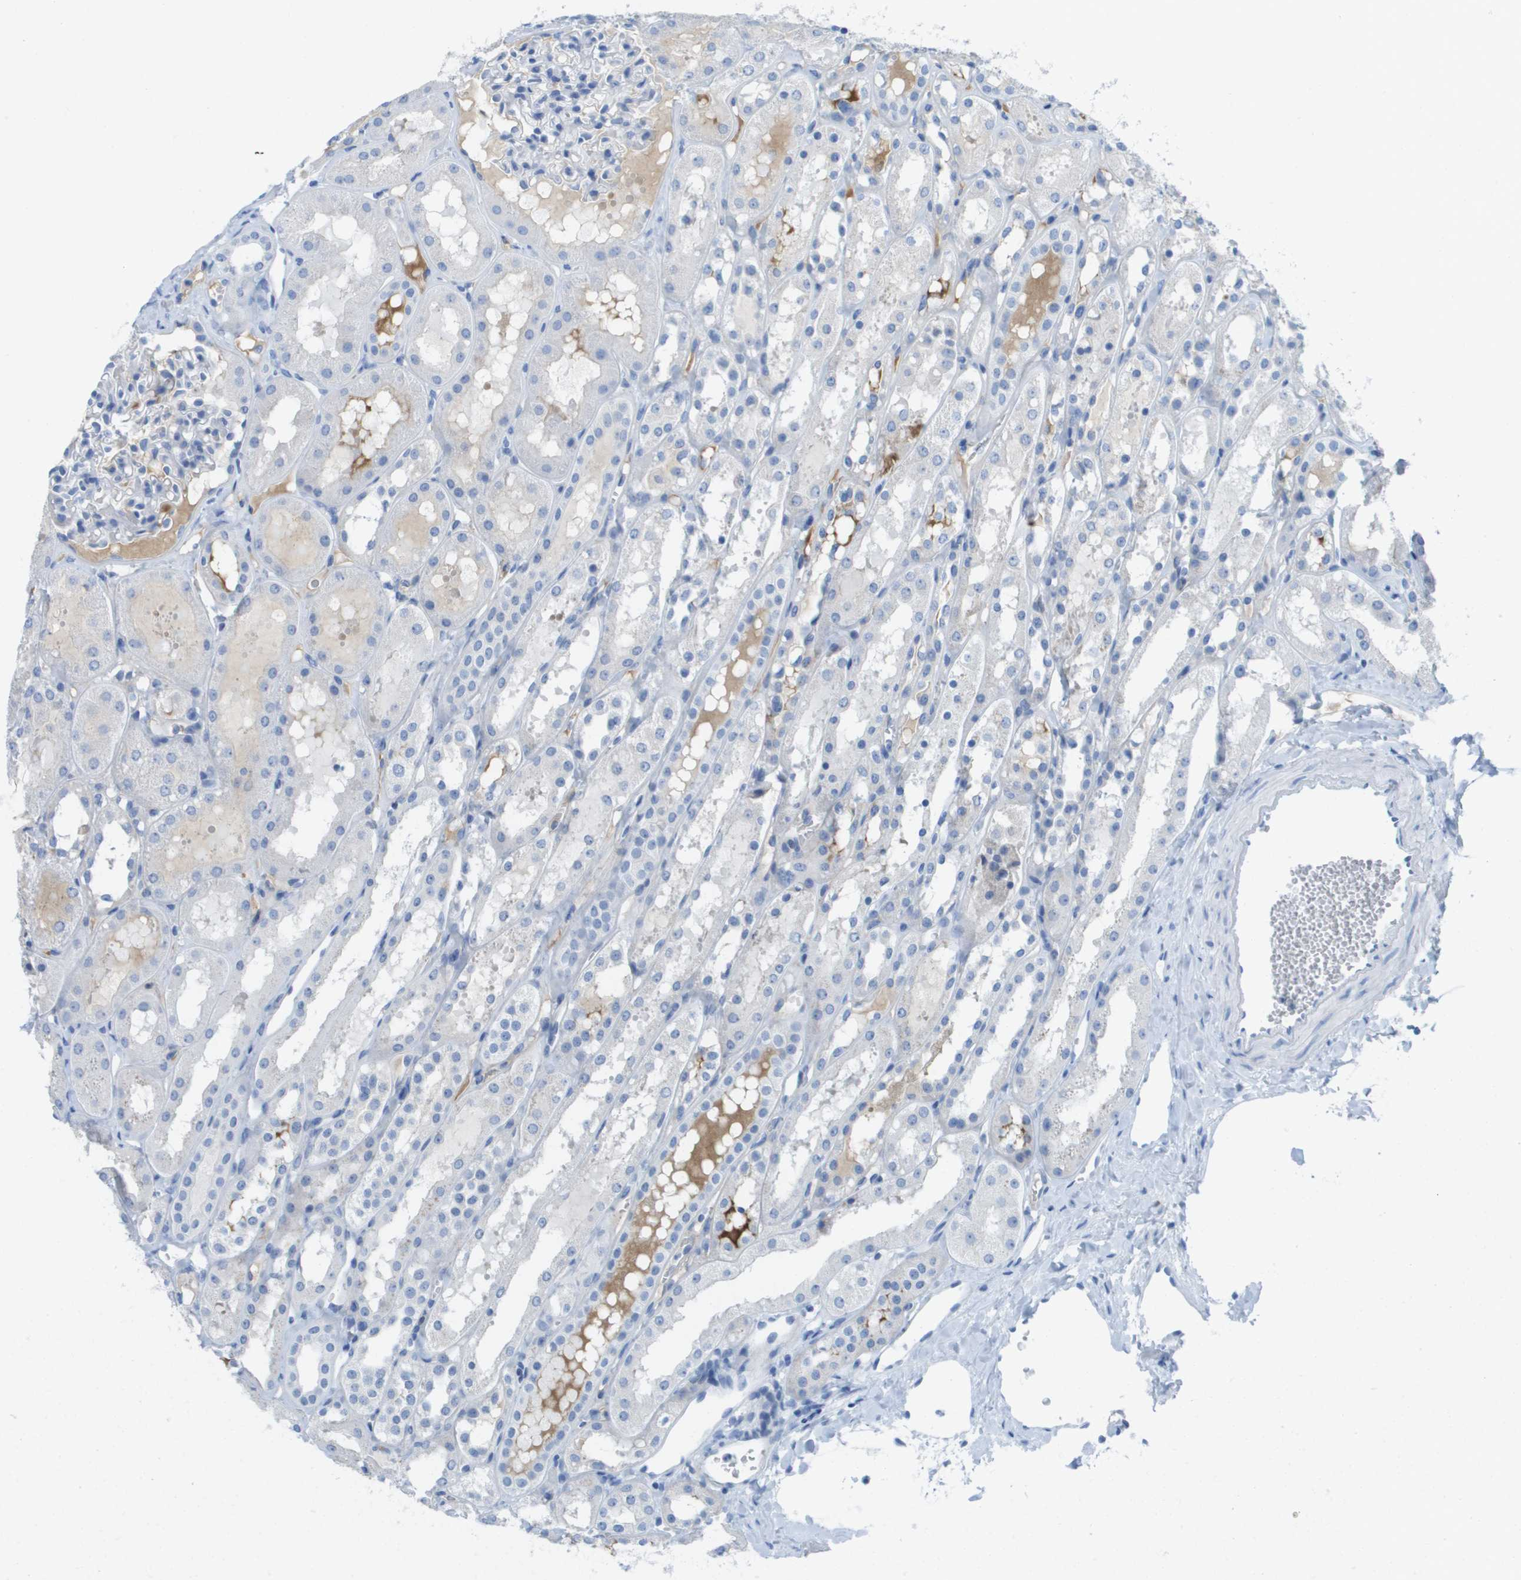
{"staining": {"intensity": "negative", "quantity": "none", "location": "none"}, "tissue": "kidney", "cell_type": "Cells in glomeruli", "image_type": "normal", "snomed": [{"axis": "morphology", "description": "Normal tissue, NOS"}, {"axis": "topography", "description": "Kidney"}, {"axis": "topography", "description": "Urinary bladder"}], "caption": "A high-resolution histopathology image shows immunohistochemistry (IHC) staining of benign kidney, which shows no significant expression in cells in glomeruli. (DAB IHC, high magnification).", "gene": "GPR18", "patient": {"sex": "male", "age": 16}}